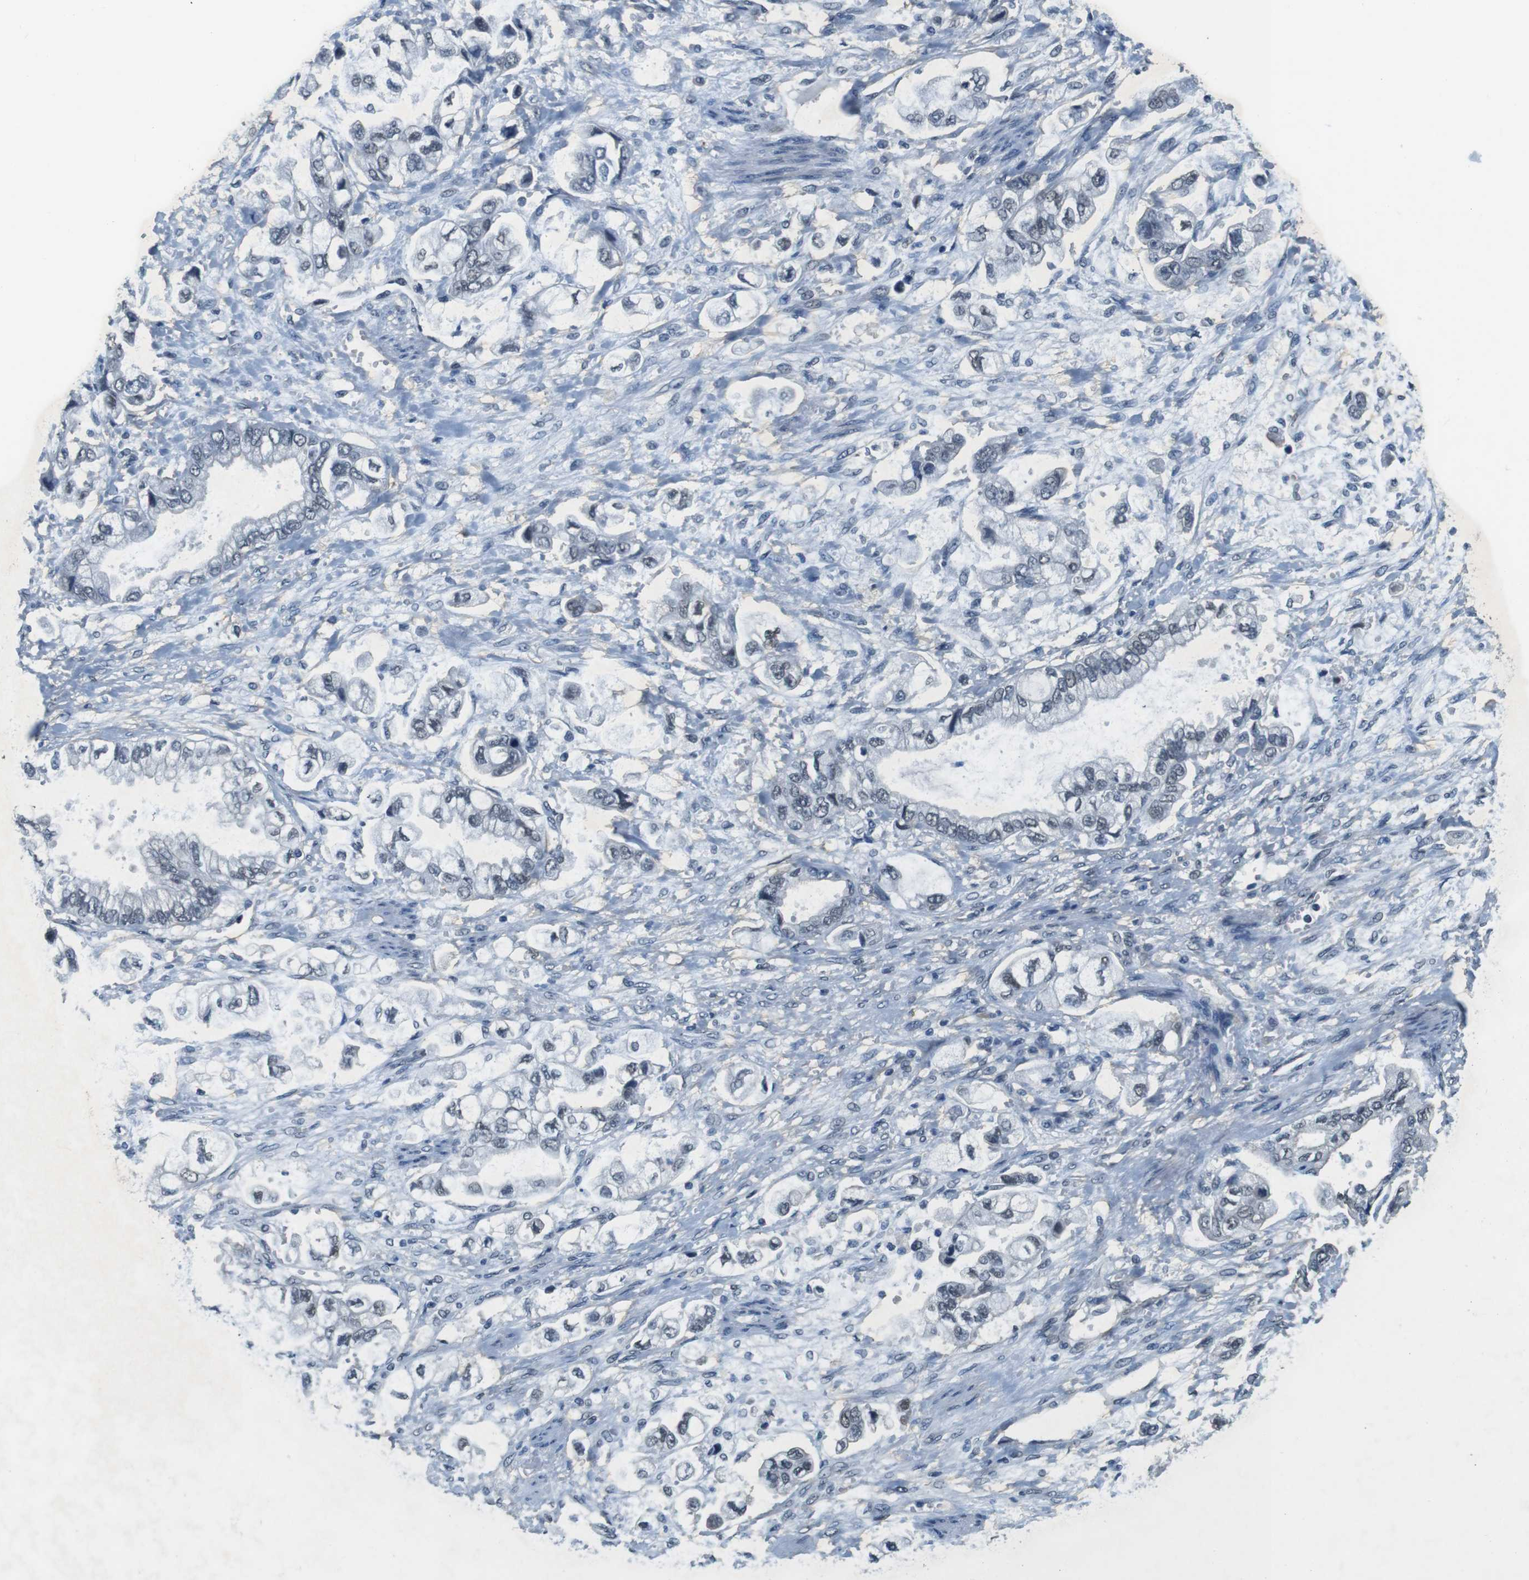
{"staining": {"intensity": "weak", "quantity": "<25%", "location": "nuclear"}, "tissue": "stomach cancer", "cell_type": "Tumor cells", "image_type": "cancer", "snomed": [{"axis": "morphology", "description": "Normal tissue, NOS"}, {"axis": "morphology", "description": "Adenocarcinoma, NOS"}, {"axis": "topography", "description": "Stomach"}], "caption": "A high-resolution image shows immunohistochemistry (IHC) staining of stomach adenocarcinoma, which shows no significant positivity in tumor cells.", "gene": "CD163L1", "patient": {"sex": "male", "age": 62}}